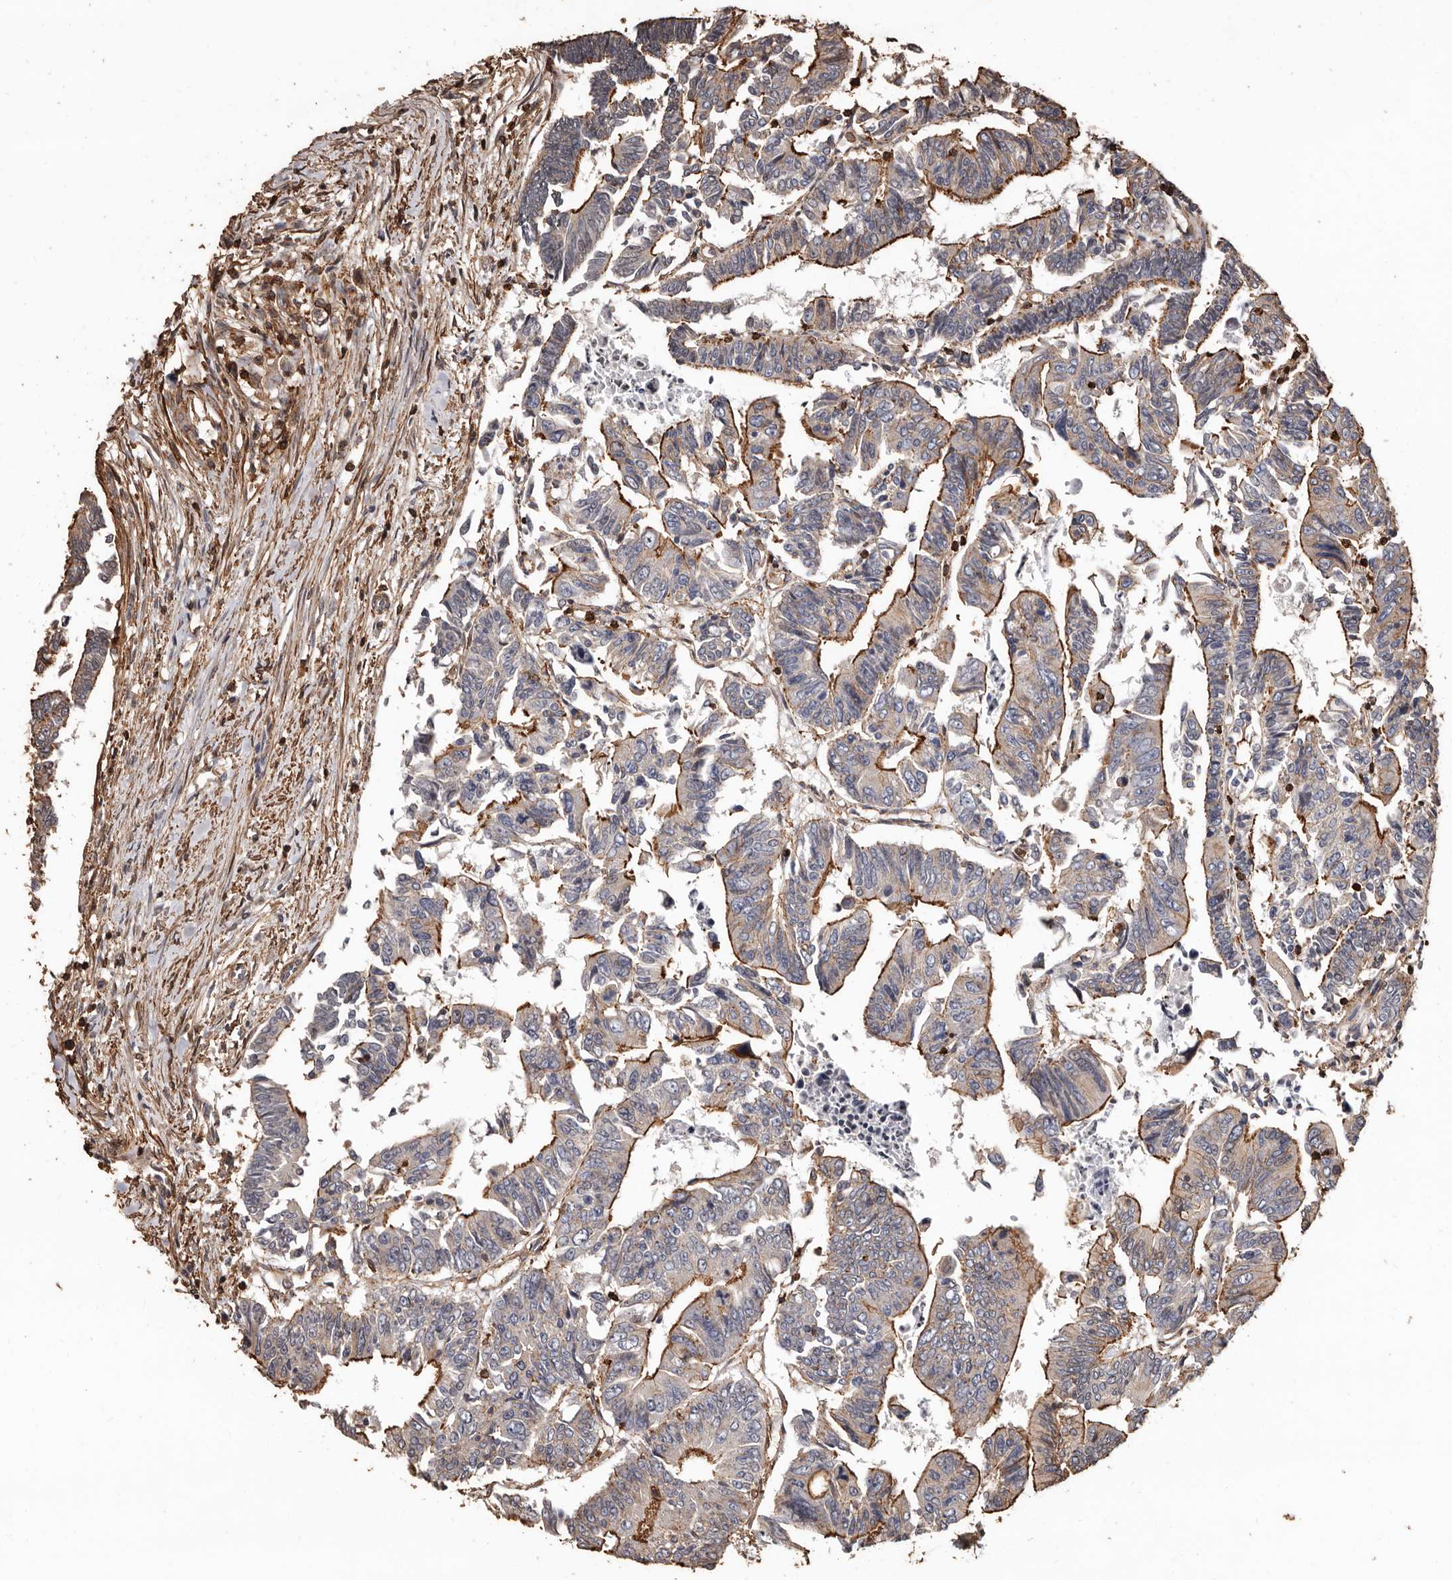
{"staining": {"intensity": "moderate", "quantity": "25%-75%", "location": "cytoplasmic/membranous"}, "tissue": "colorectal cancer", "cell_type": "Tumor cells", "image_type": "cancer", "snomed": [{"axis": "morphology", "description": "Adenocarcinoma, NOS"}, {"axis": "topography", "description": "Rectum"}], "caption": "The photomicrograph reveals immunohistochemical staining of colorectal cancer. There is moderate cytoplasmic/membranous expression is seen in approximately 25%-75% of tumor cells.", "gene": "GSK3A", "patient": {"sex": "female", "age": 65}}